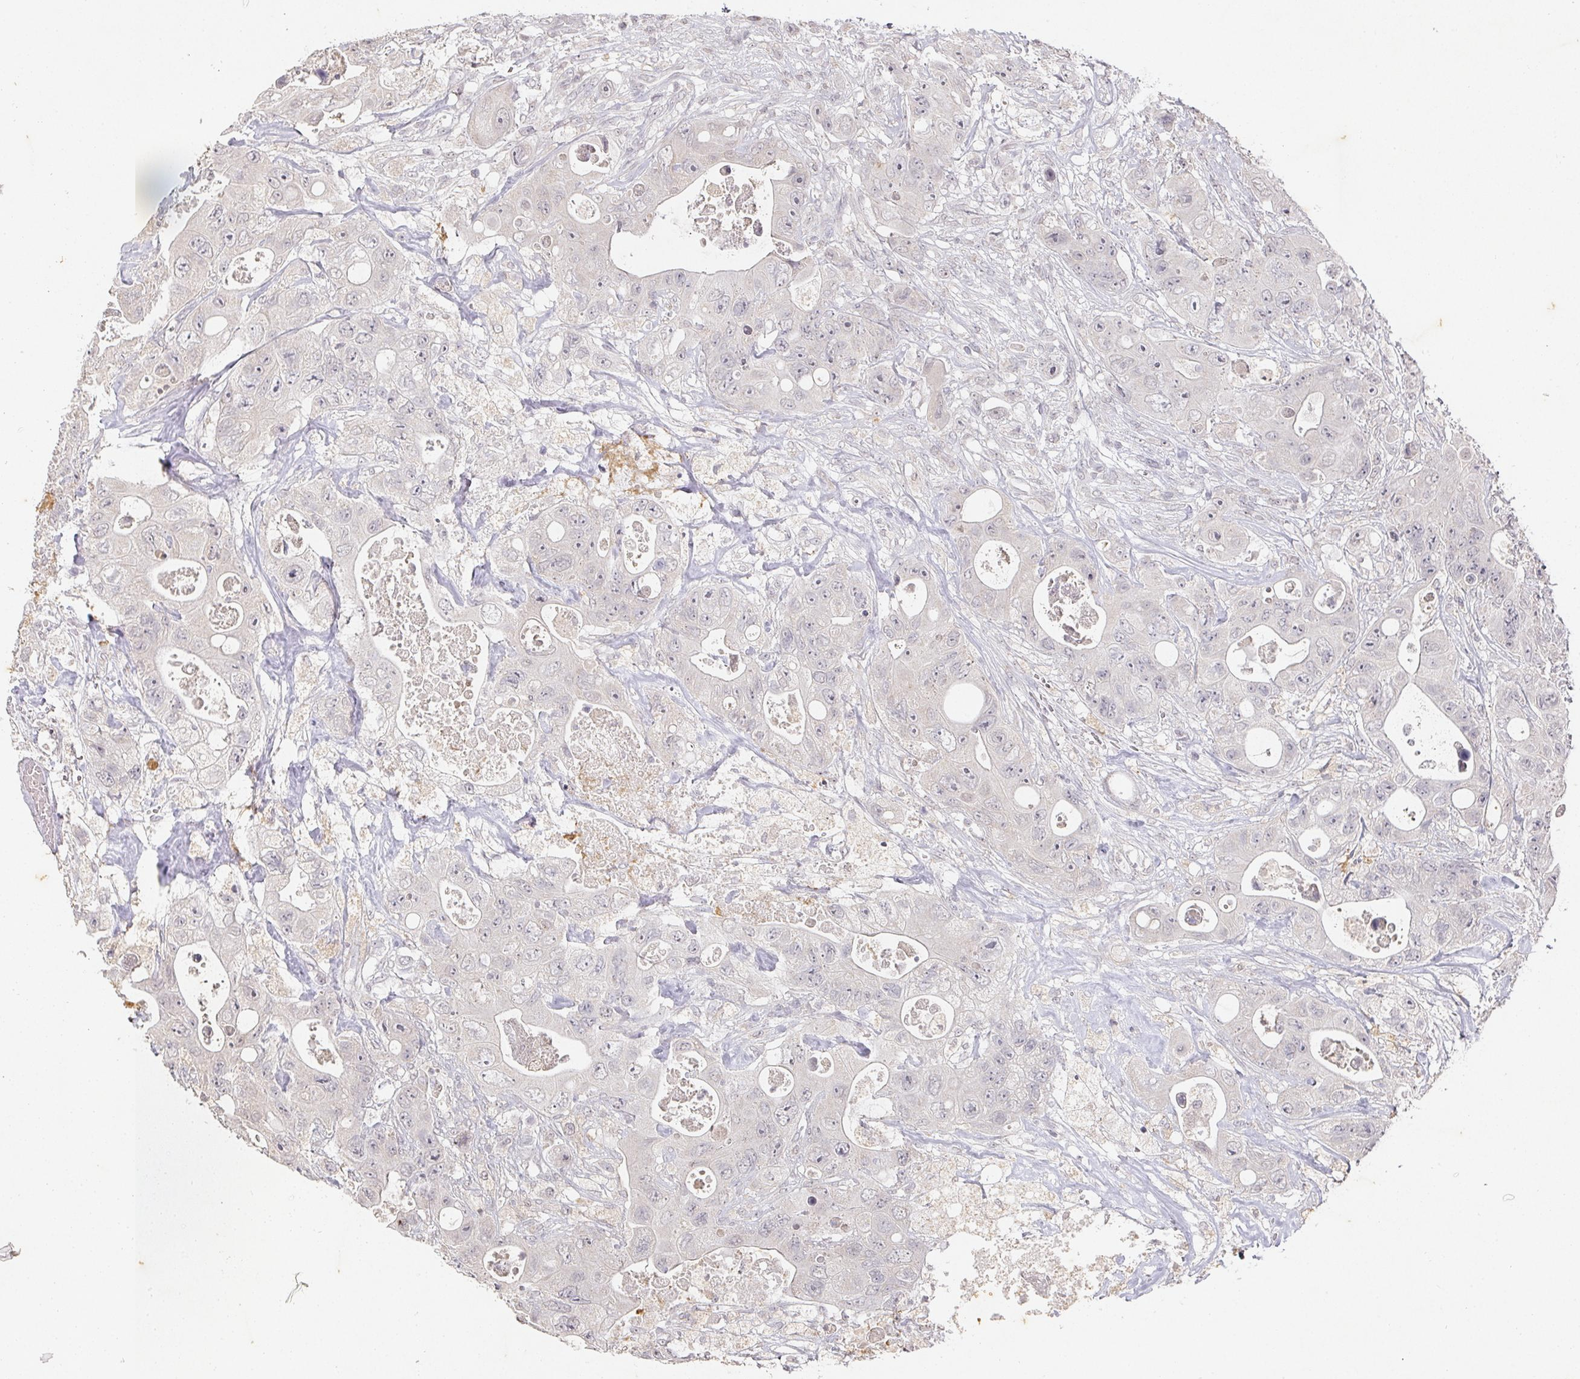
{"staining": {"intensity": "weak", "quantity": "<25%", "location": "nuclear"}, "tissue": "colorectal cancer", "cell_type": "Tumor cells", "image_type": "cancer", "snomed": [{"axis": "morphology", "description": "Adenocarcinoma, NOS"}, {"axis": "topography", "description": "Colon"}], "caption": "Immunohistochemical staining of human colorectal adenocarcinoma demonstrates no significant positivity in tumor cells.", "gene": "CAPN5", "patient": {"sex": "female", "age": 46}}